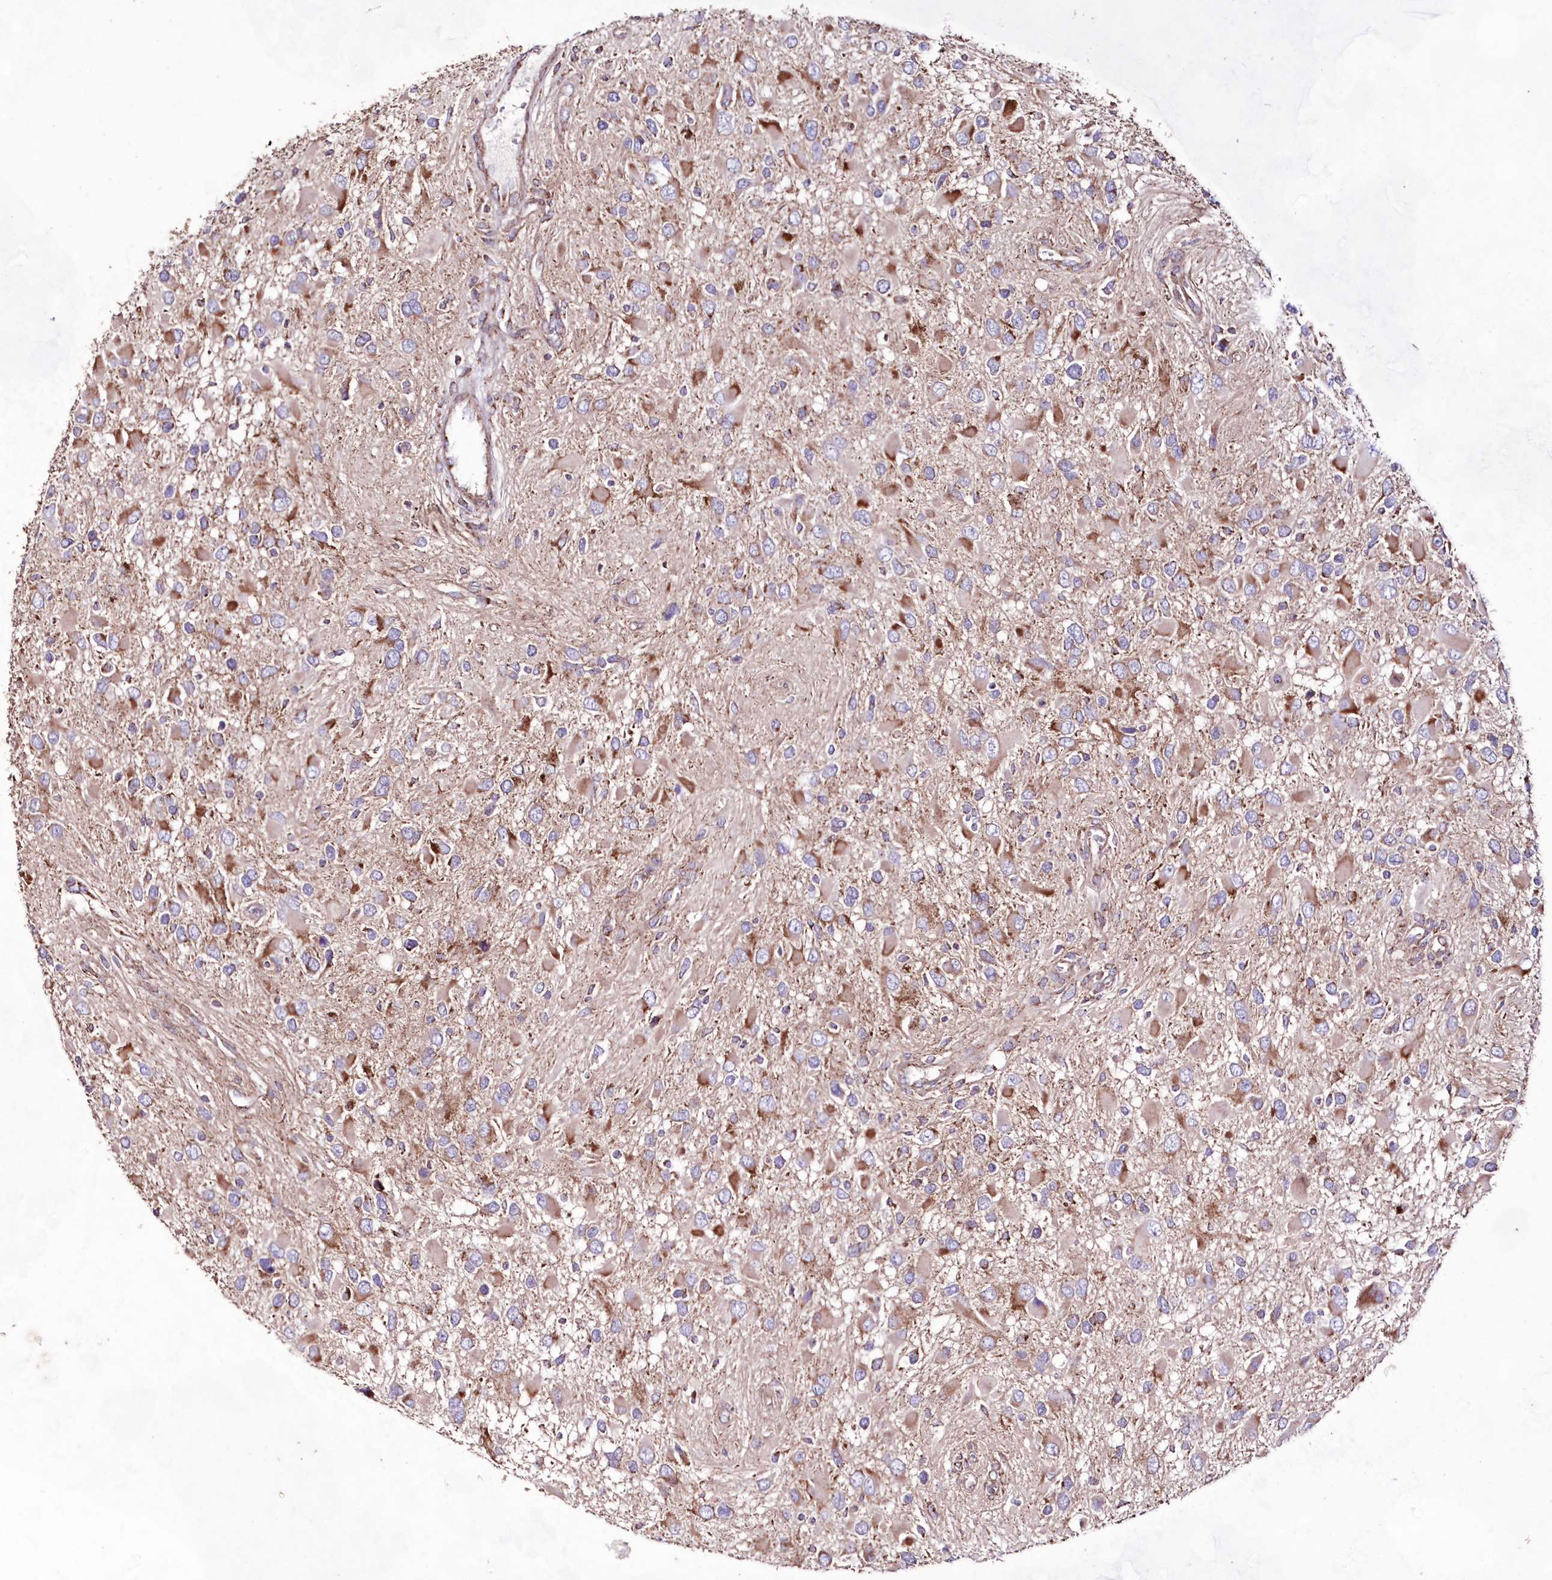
{"staining": {"intensity": "moderate", "quantity": "25%-75%", "location": "cytoplasmic/membranous"}, "tissue": "glioma", "cell_type": "Tumor cells", "image_type": "cancer", "snomed": [{"axis": "morphology", "description": "Glioma, malignant, High grade"}, {"axis": "topography", "description": "Brain"}], "caption": "Immunohistochemical staining of human high-grade glioma (malignant) demonstrates medium levels of moderate cytoplasmic/membranous expression in about 25%-75% of tumor cells.", "gene": "HADHB", "patient": {"sex": "male", "age": 53}}